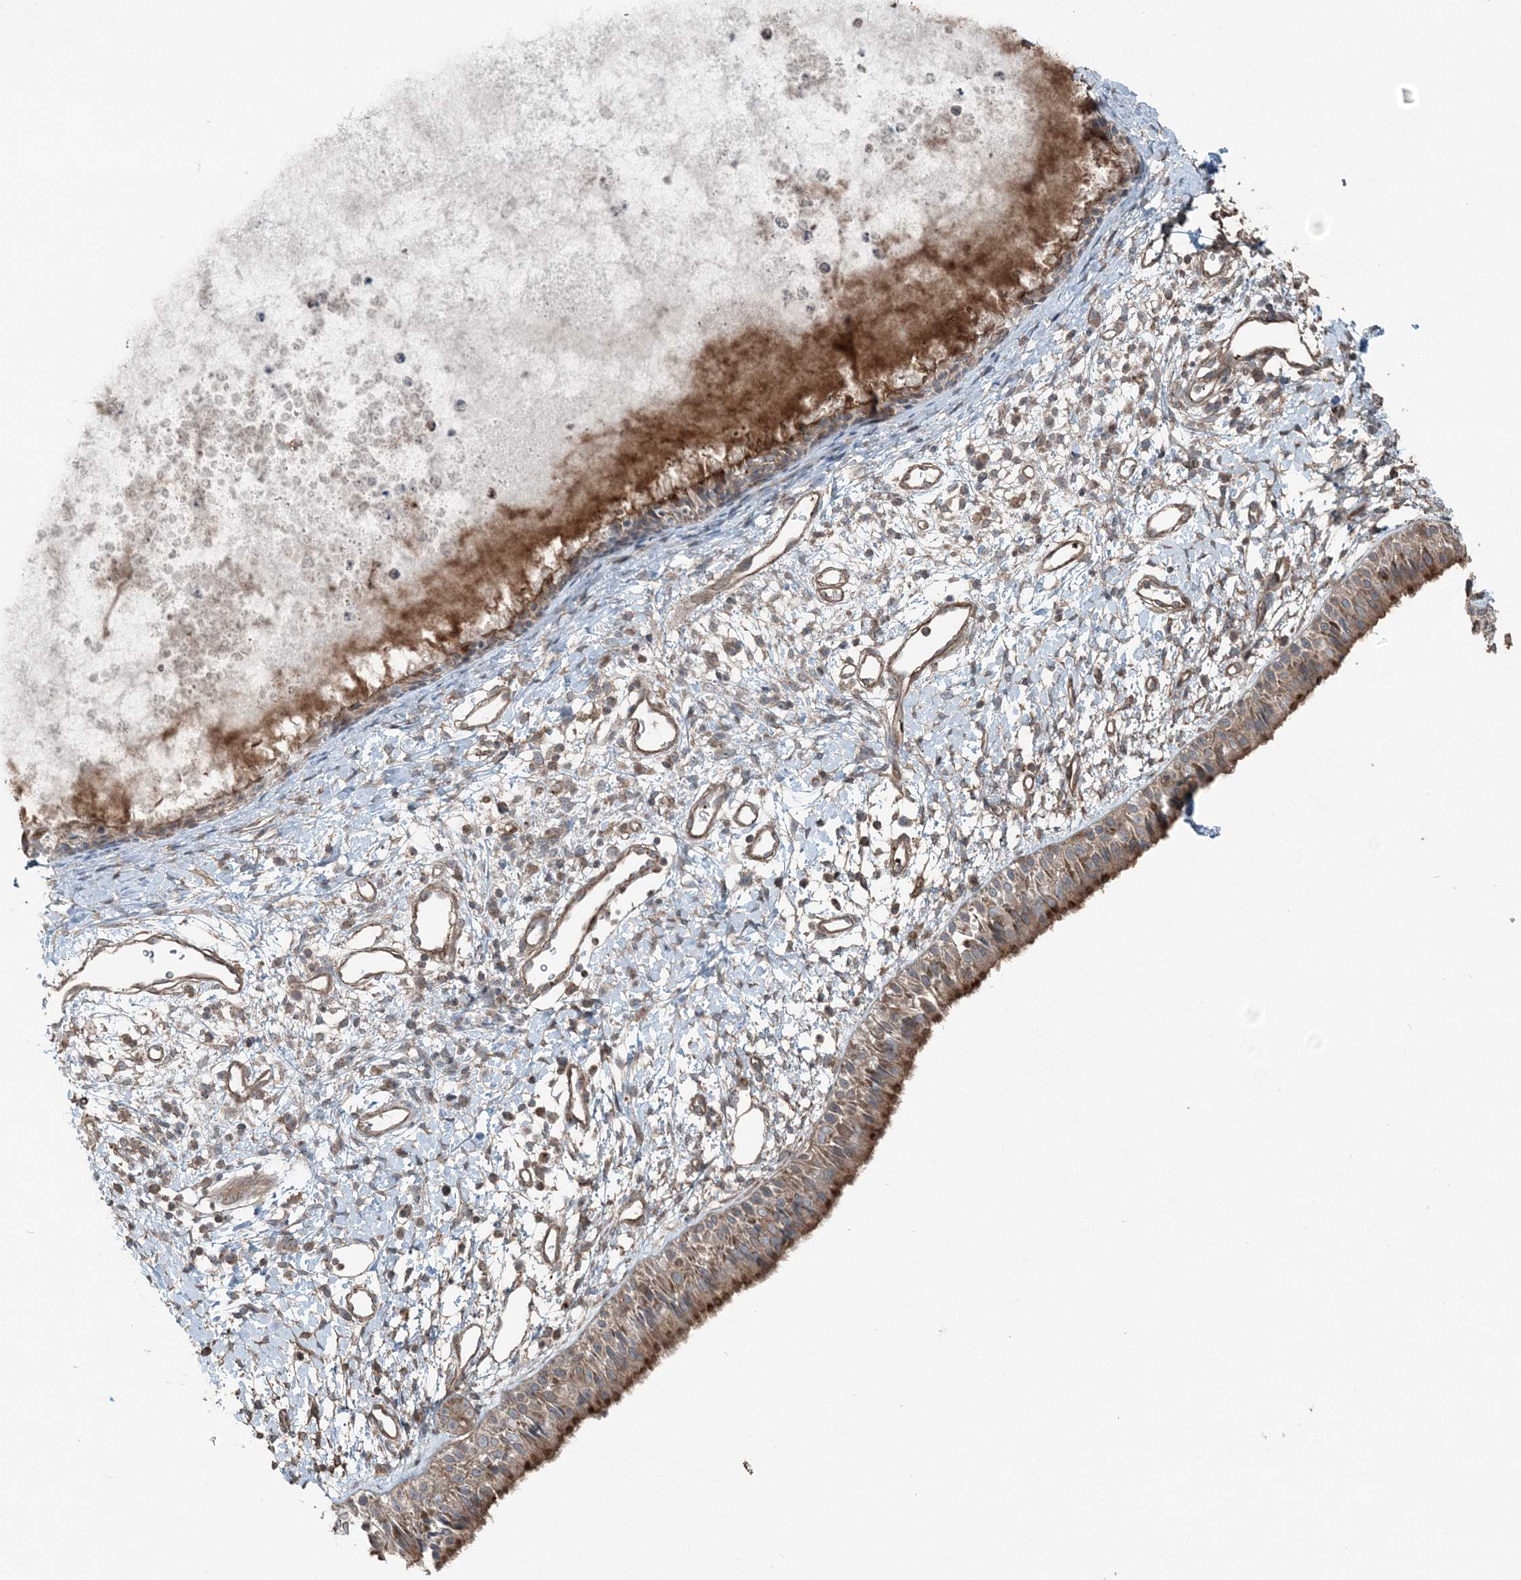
{"staining": {"intensity": "moderate", "quantity": ">75%", "location": "cytoplasmic/membranous"}, "tissue": "nasopharynx", "cell_type": "Respiratory epithelial cells", "image_type": "normal", "snomed": [{"axis": "morphology", "description": "Normal tissue, NOS"}, {"axis": "topography", "description": "Nasopharynx"}], "caption": "Respiratory epithelial cells demonstrate medium levels of moderate cytoplasmic/membranous staining in about >75% of cells in benign nasopharynx.", "gene": "KY", "patient": {"sex": "male", "age": 22}}